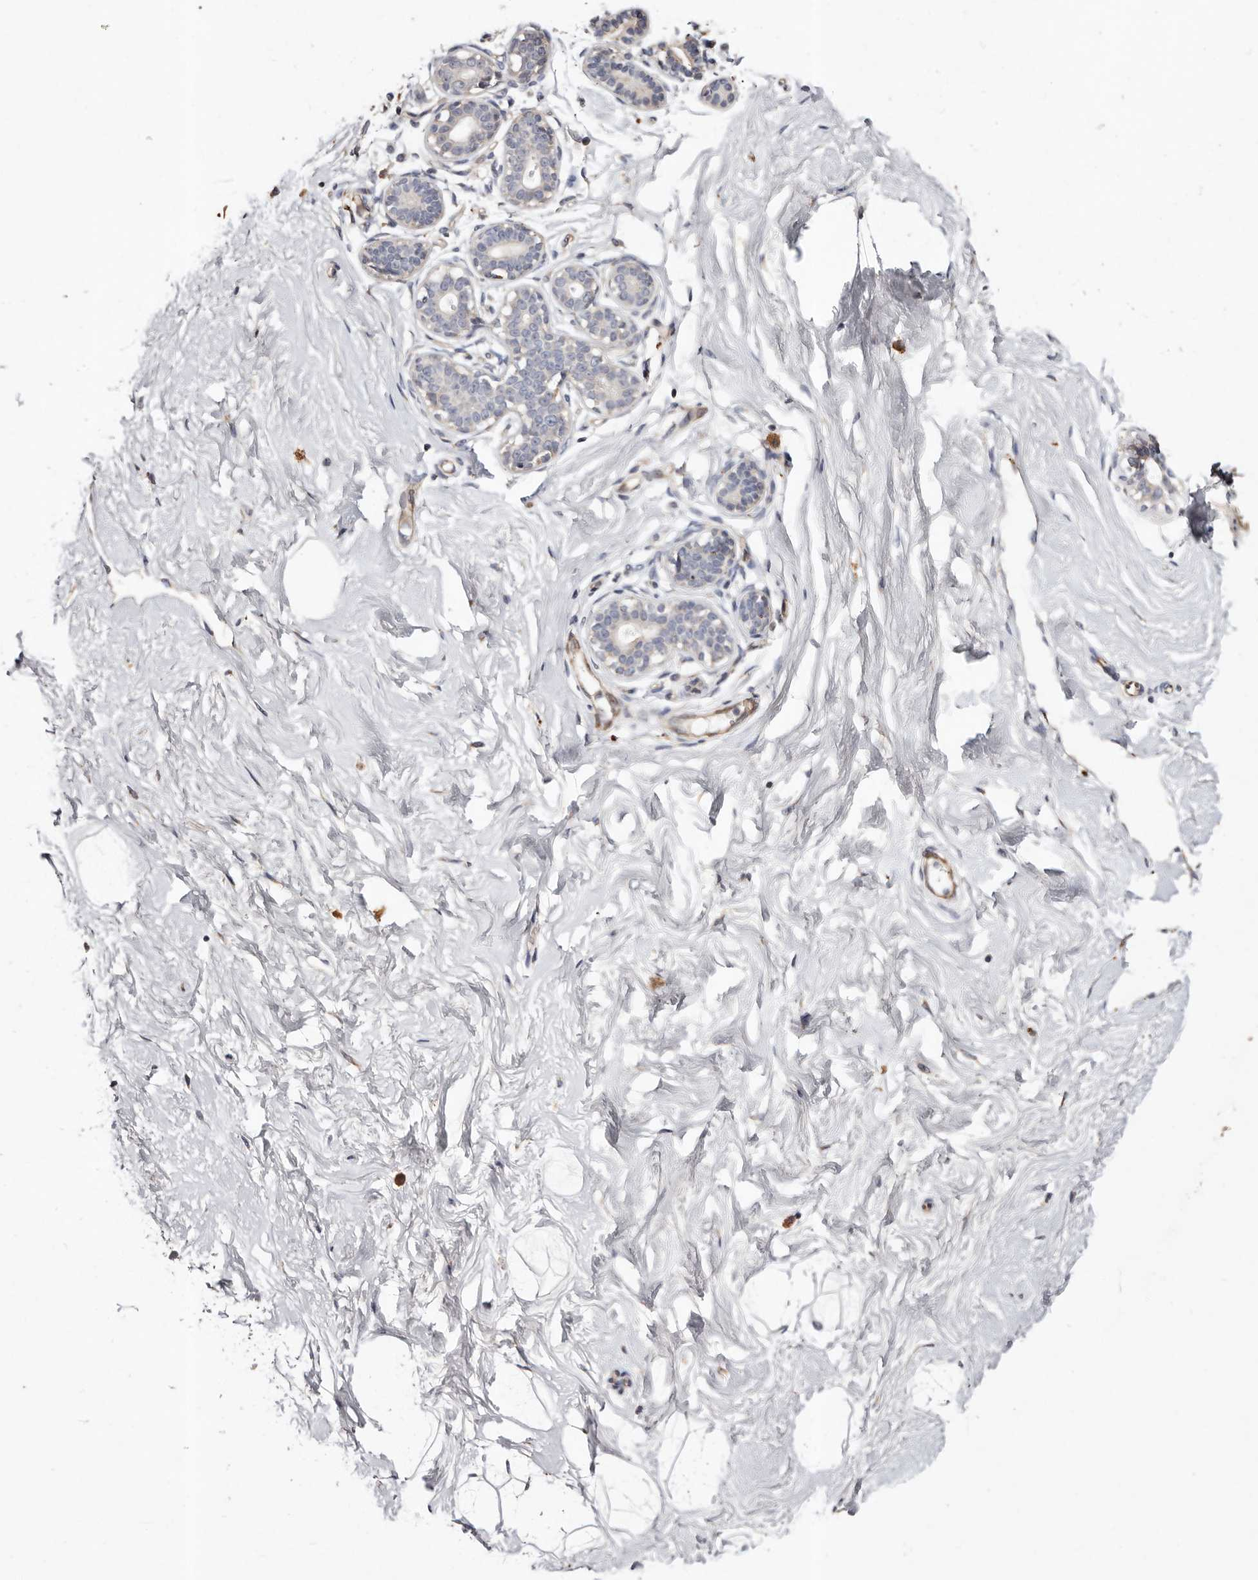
{"staining": {"intensity": "negative", "quantity": "none", "location": "none"}, "tissue": "breast", "cell_type": "Adipocytes", "image_type": "normal", "snomed": [{"axis": "morphology", "description": "Normal tissue, NOS"}, {"axis": "morphology", "description": "Adenoma, NOS"}, {"axis": "topography", "description": "Breast"}], "caption": "This is a image of IHC staining of normal breast, which shows no staining in adipocytes. (DAB (3,3'-diaminobenzidine) IHC with hematoxylin counter stain).", "gene": "THBS3", "patient": {"sex": "female", "age": 23}}